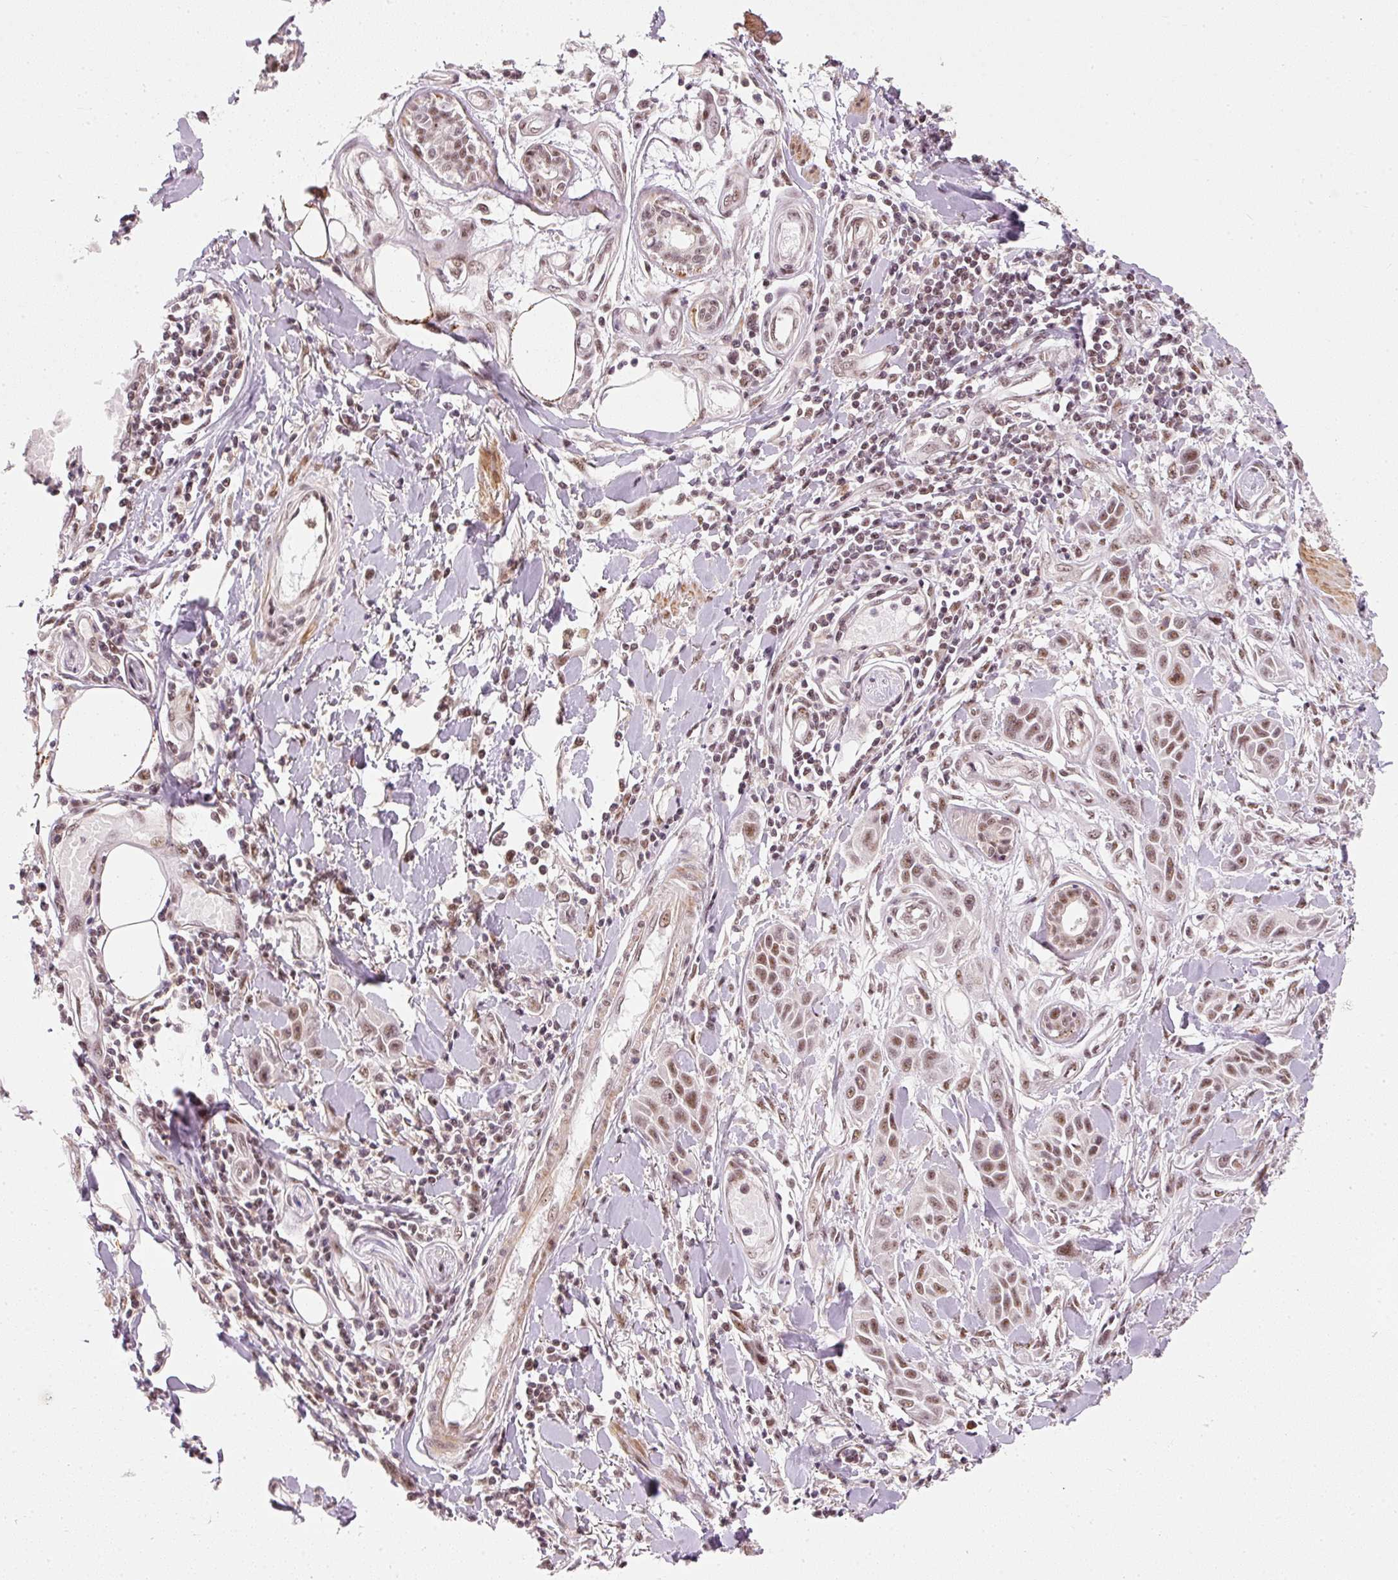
{"staining": {"intensity": "moderate", "quantity": ">75%", "location": "nuclear"}, "tissue": "skin cancer", "cell_type": "Tumor cells", "image_type": "cancer", "snomed": [{"axis": "morphology", "description": "Squamous cell carcinoma, NOS"}, {"axis": "topography", "description": "Skin"}], "caption": "A photomicrograph of skin squamous cell carcinoma stained for a protein displays moderate nuclear brown staining in tumor cells.", "gene": "THOC6", "patient": {"sex": "female", "age": 69}}